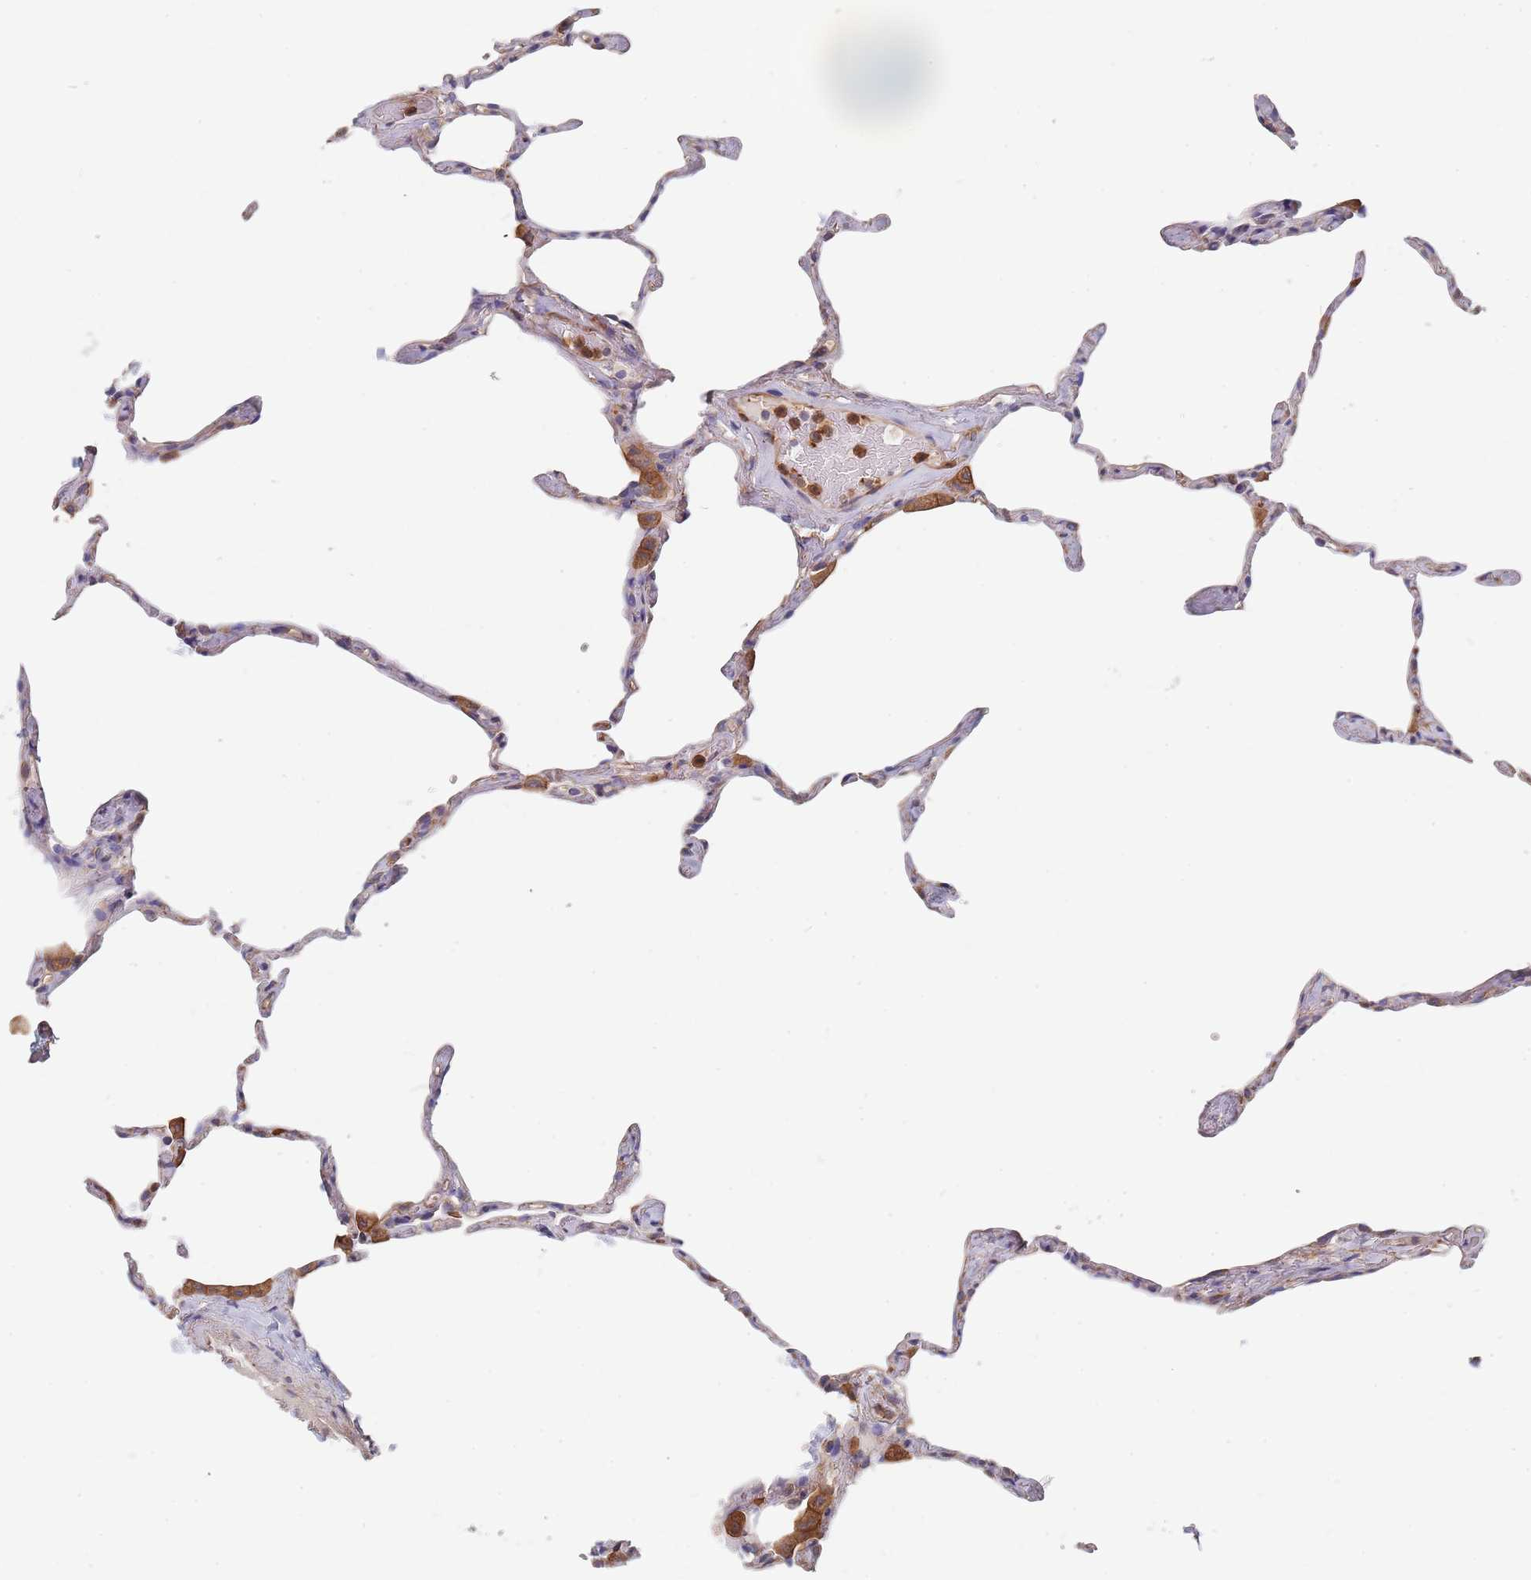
{"staining": {"intensity": "weak", "quantity": "25%-75%", "location": "cytoplasmic/membranous"}, "tissue": "lung", "cell_type": "Alveolar cells", "image_type": "normal", "snomed": [{"axis": "morphology", "description": "Normal tissue, NOS"}, {"axis": "topography", "description": "Lung"}], "caption": "The immunohistochemical stain labels weak cytoplasmic/membranous positivity in alveolar cells of normal lung.", "gene": "DCUN1D3", "patient": {"sex": "male", "age": 65}}